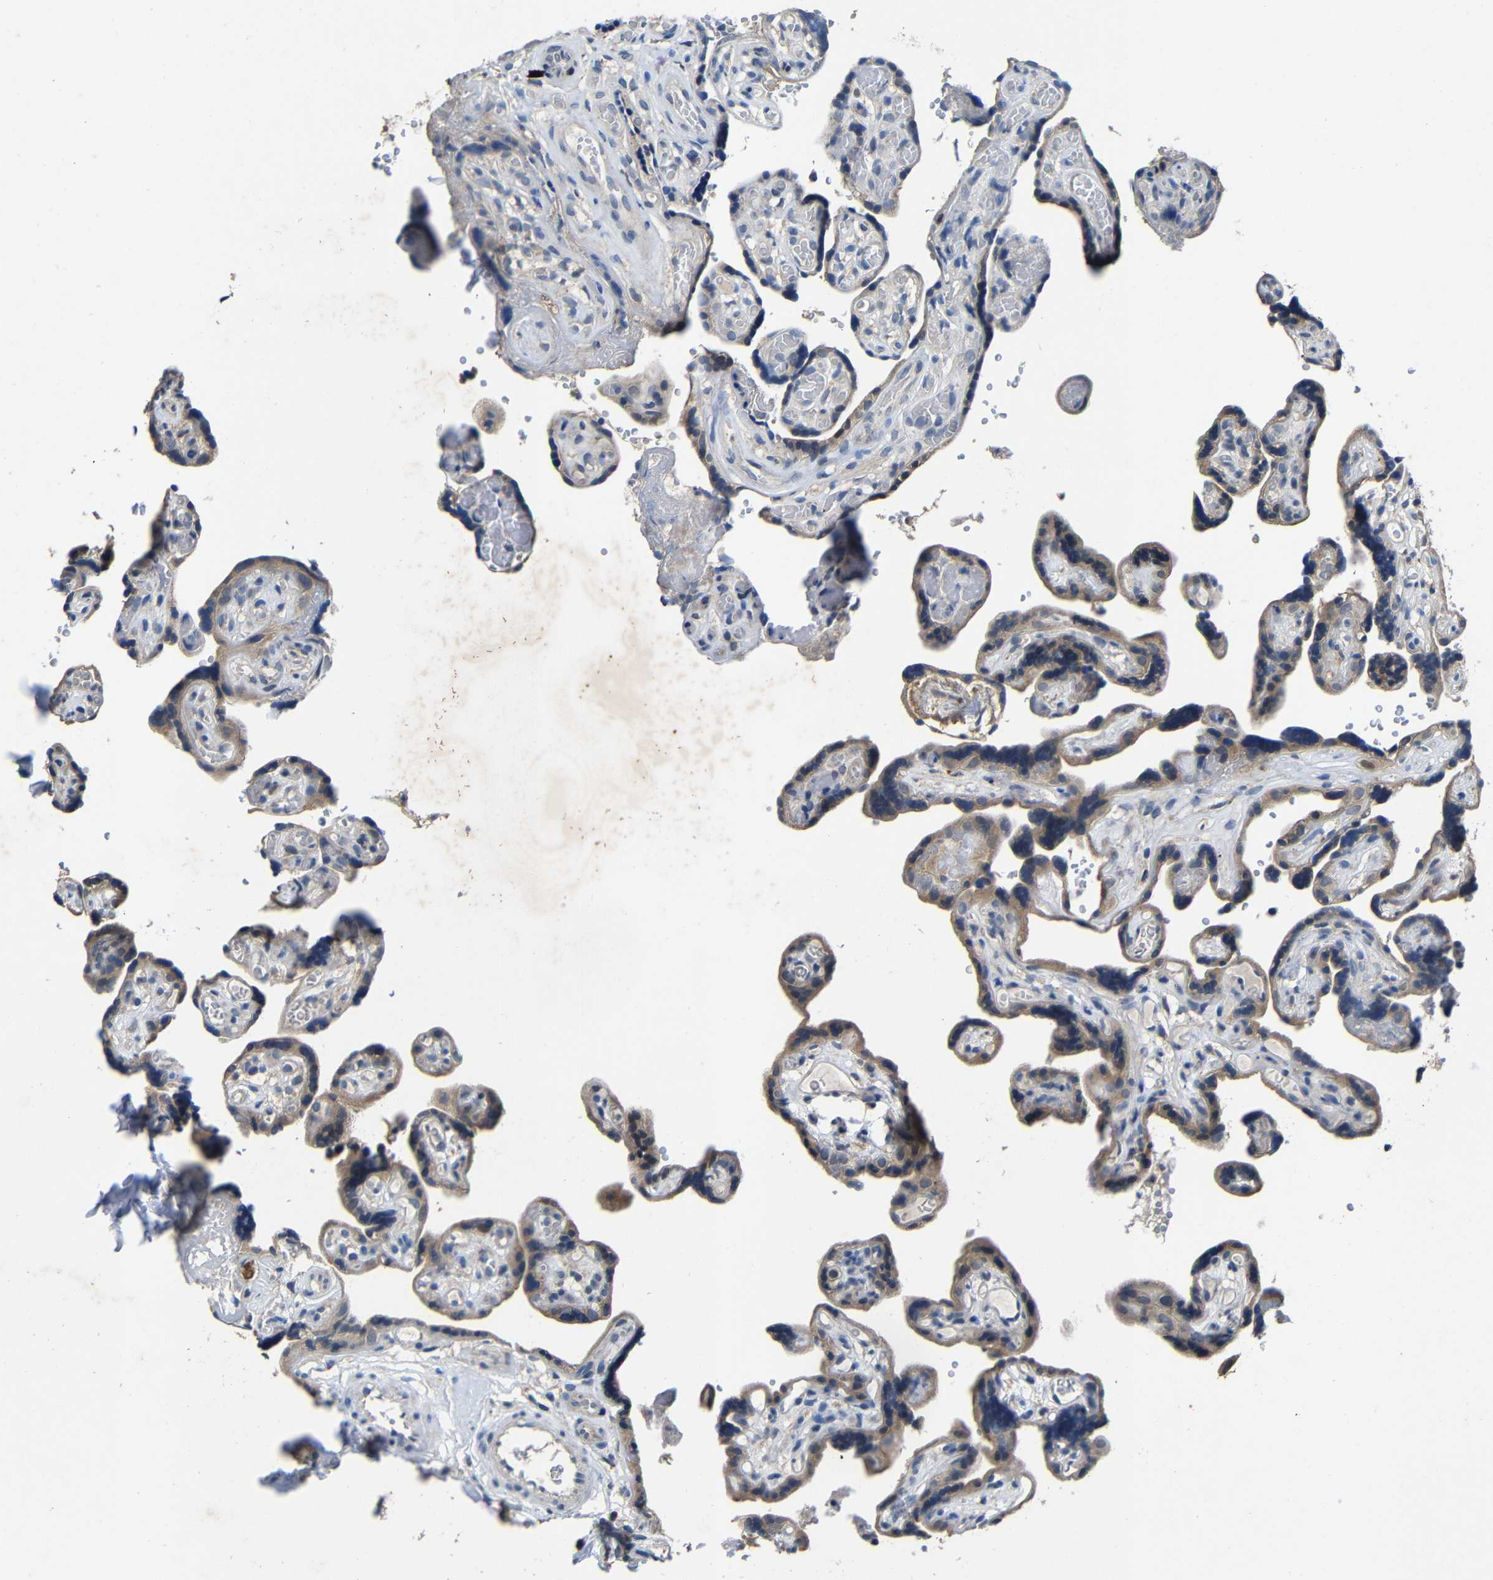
{"staining": {"intensity": "moderate", "quantity": ">75%", "location": "cytoplasmic/membranous"}, "tissue": "placenta", "cell_type": "Decidual cells", "image_type": "normal", "snomed": [{"axis": "morphology", "description": "Normal tissue, NOS"}, {"axis": "topography", "description": "Placenta"}], "caption": "This histopathology image displays immunohistochemistry (IHC) staining of unremarkable human placenta, with medium moderate cytoplasmic/membranous positivity in about >75% of decidual cells.", "gene": "C6orf89", "patient": {"sex": "female", "age": 30}}